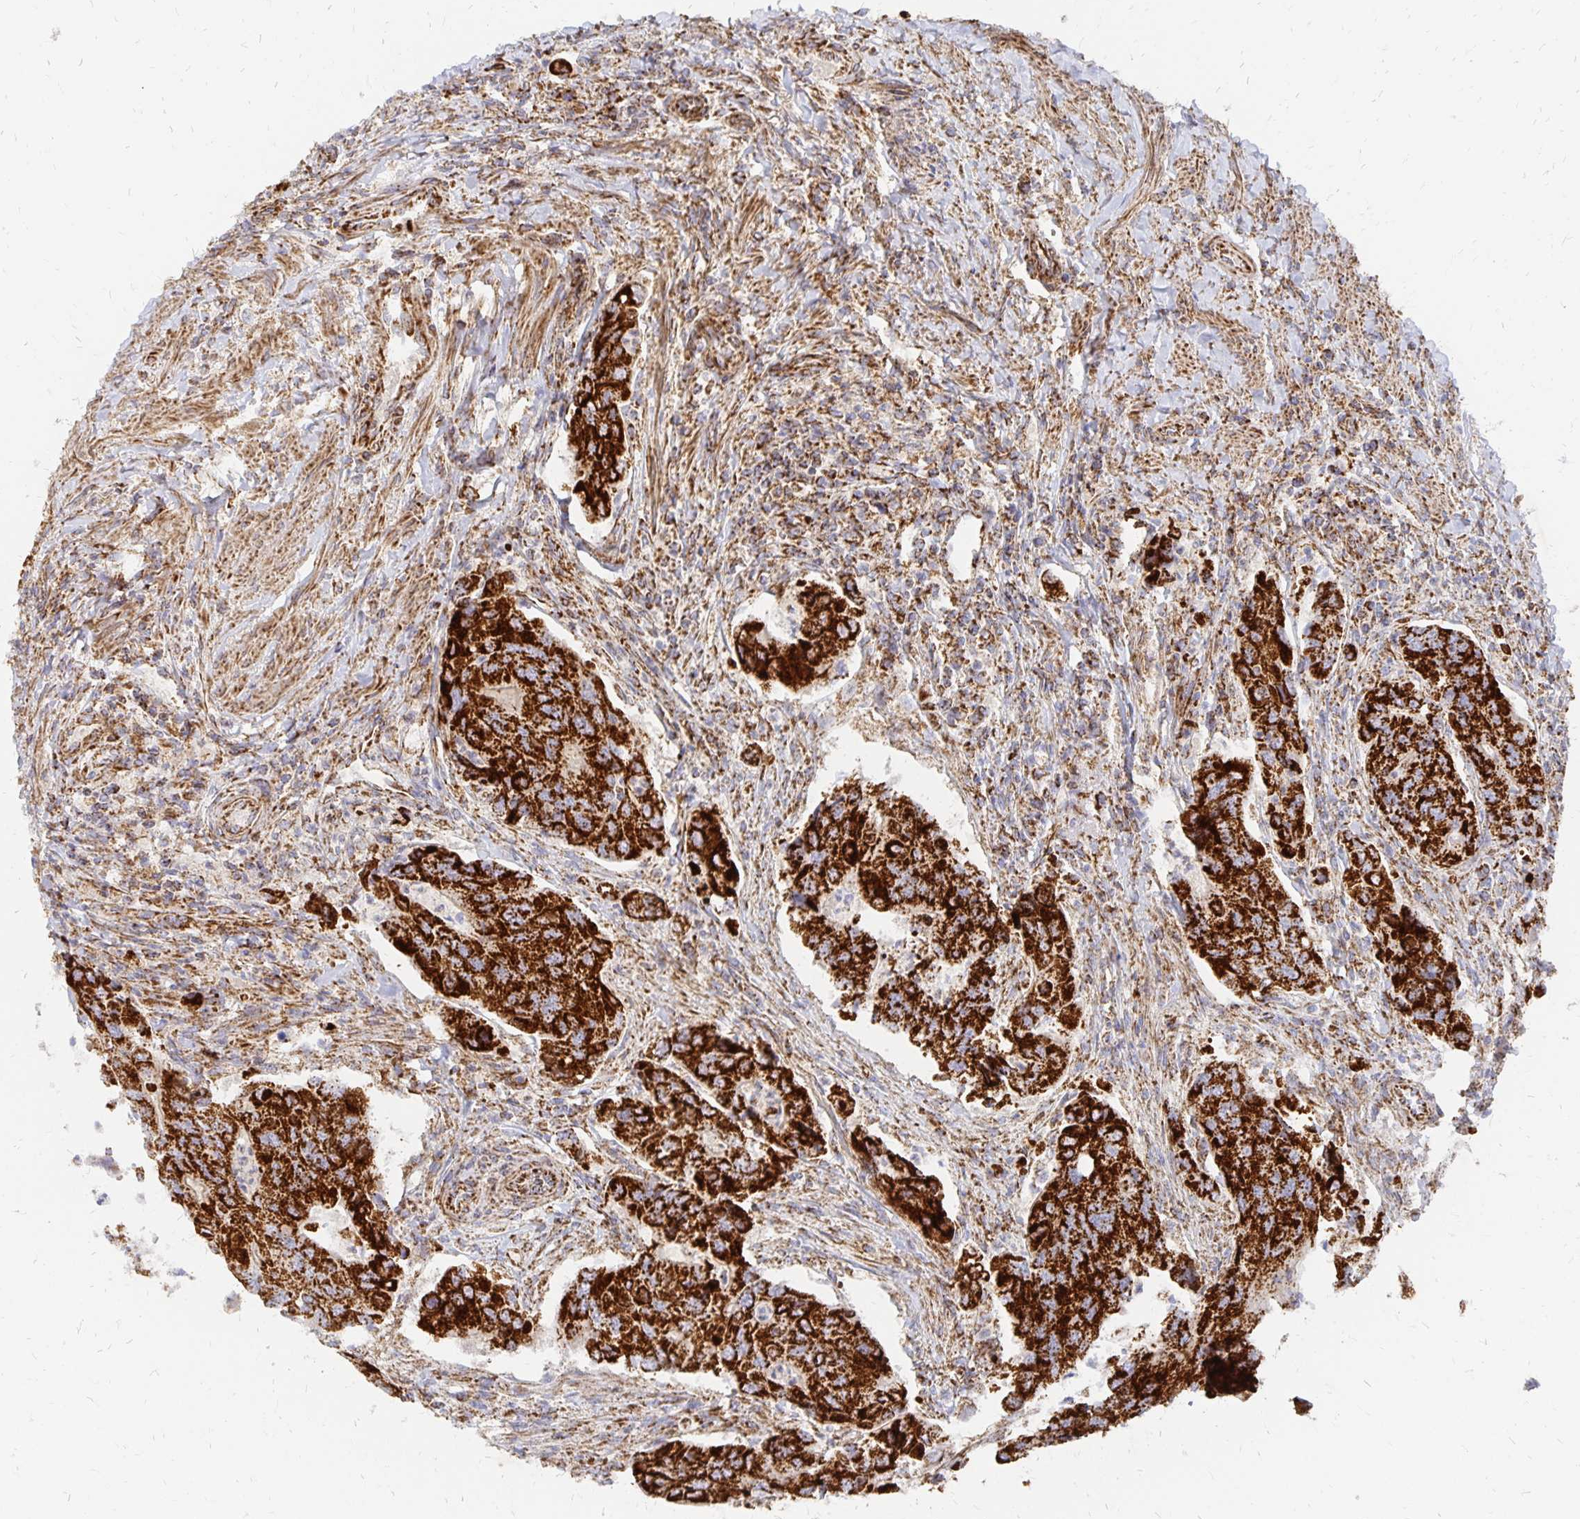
{"staining": {"intensity": "strong", "quantity": ">75%", "location": "cytoplasmic/membranous"}, "tissue": "colorectal cancer", "cell_type": "Tumor cells", "image_type": "cancer", "snomed": [{"axis": "morphology", "description": "Adenocarcinoma, NOS"}, {"axis": "topography", "description": "Colon"}], "caption": "Immunohistochemical staining of colorectal adenocarcinoma exhibits high levels of strong cytoplasmic/membranous staining in approximately >75% of tumor cells.", "gene": "STOML2", "patient": {"sex": "female", "age": 67}}